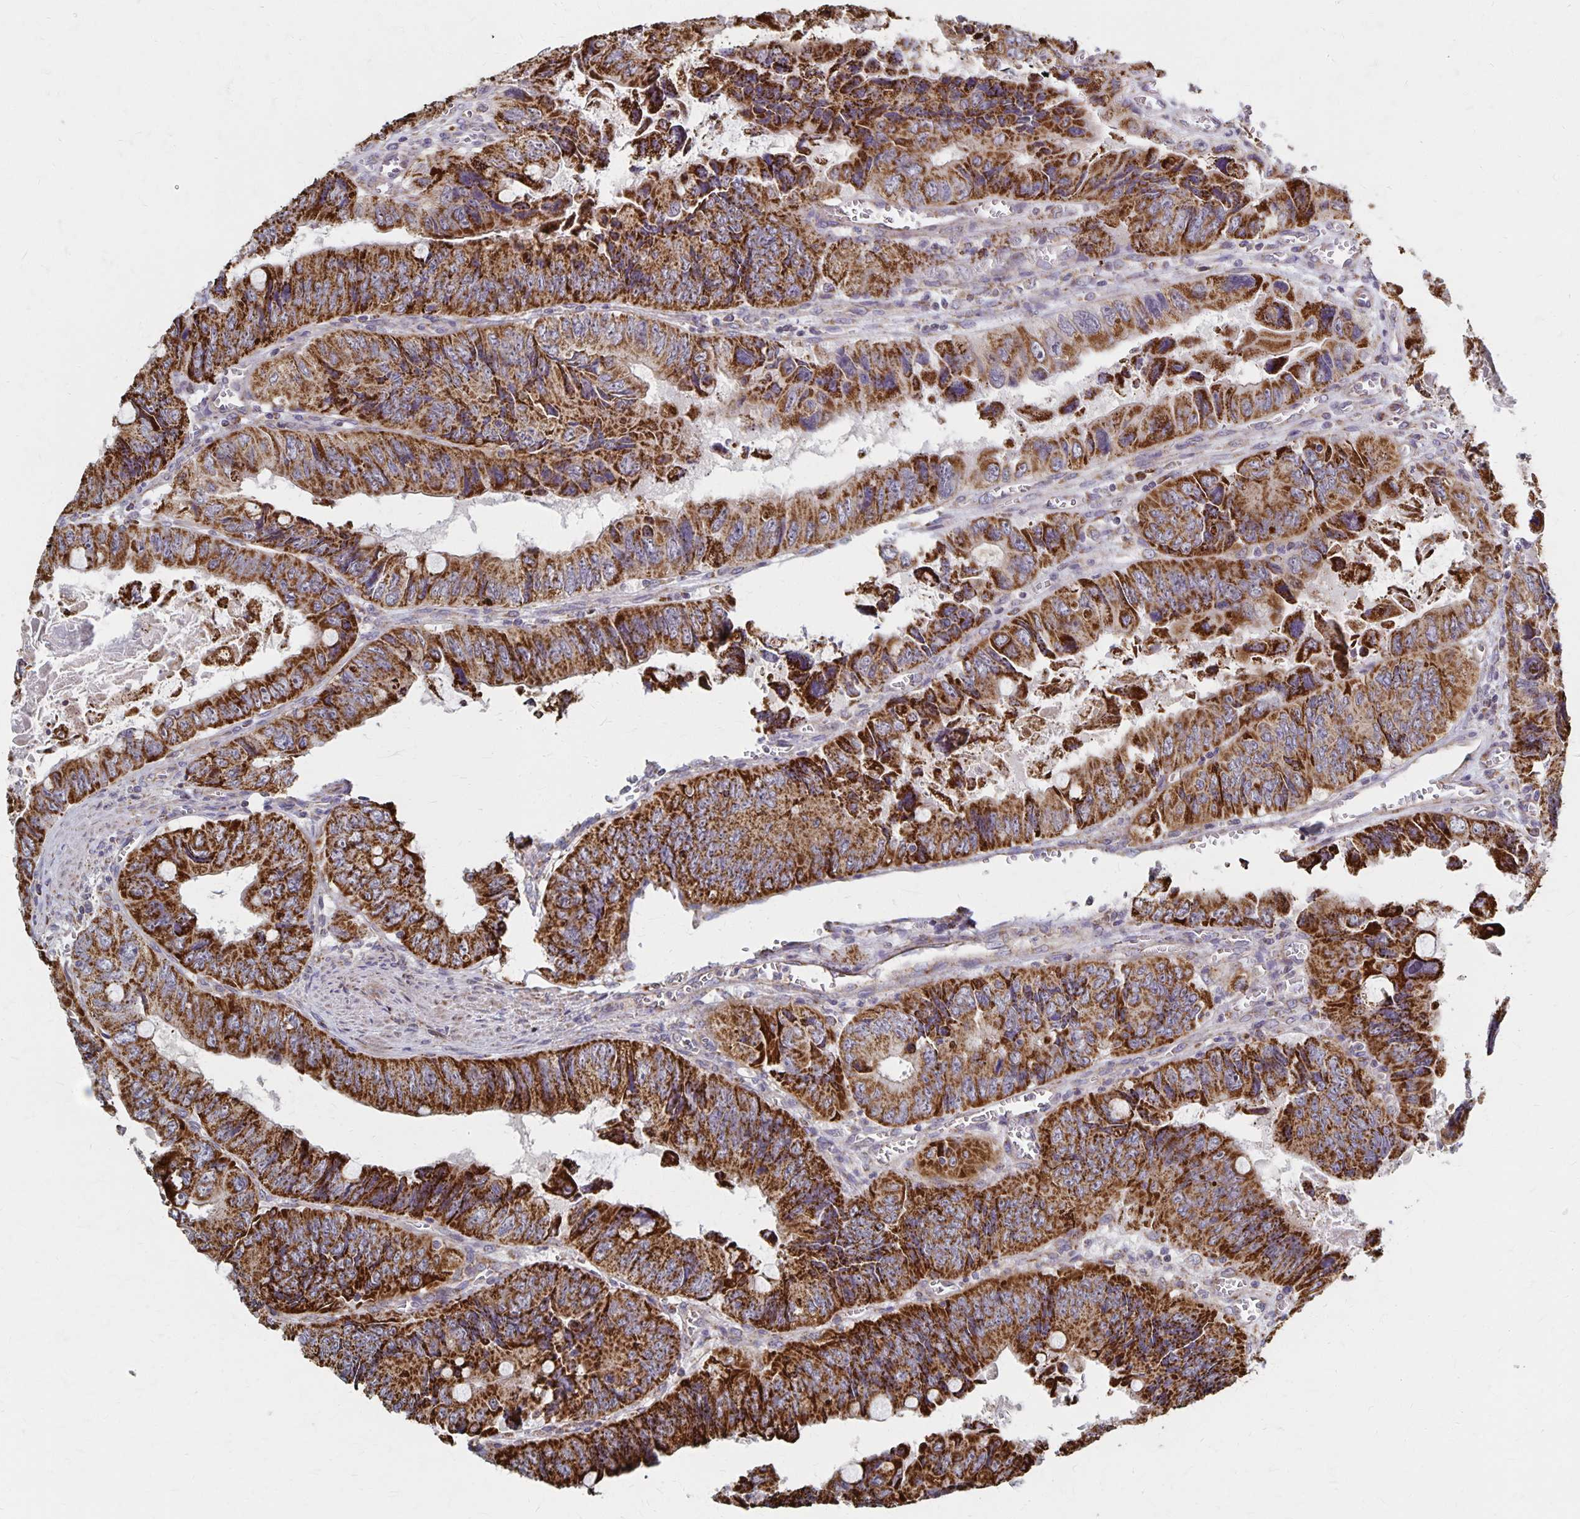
{"staining": {"intensity": "strong", "quantity": ">75%", "location": "cytoplasmic/membranous"}, "tissue": "colorectal cancer", "cell_type": "Tumor cells", "image_type": "cancer", "snomed": [{"axis": "morphology", "description": "Adenocarcinoma, NOS"}, {"axis": "topography", "description": "Colon"}], "caption": "Colorectal cancer stained with a protein marker reveals strong staining in tumor cells.", "gene": "DYRK4", "patient": {"sex": "female", "age": 84}}